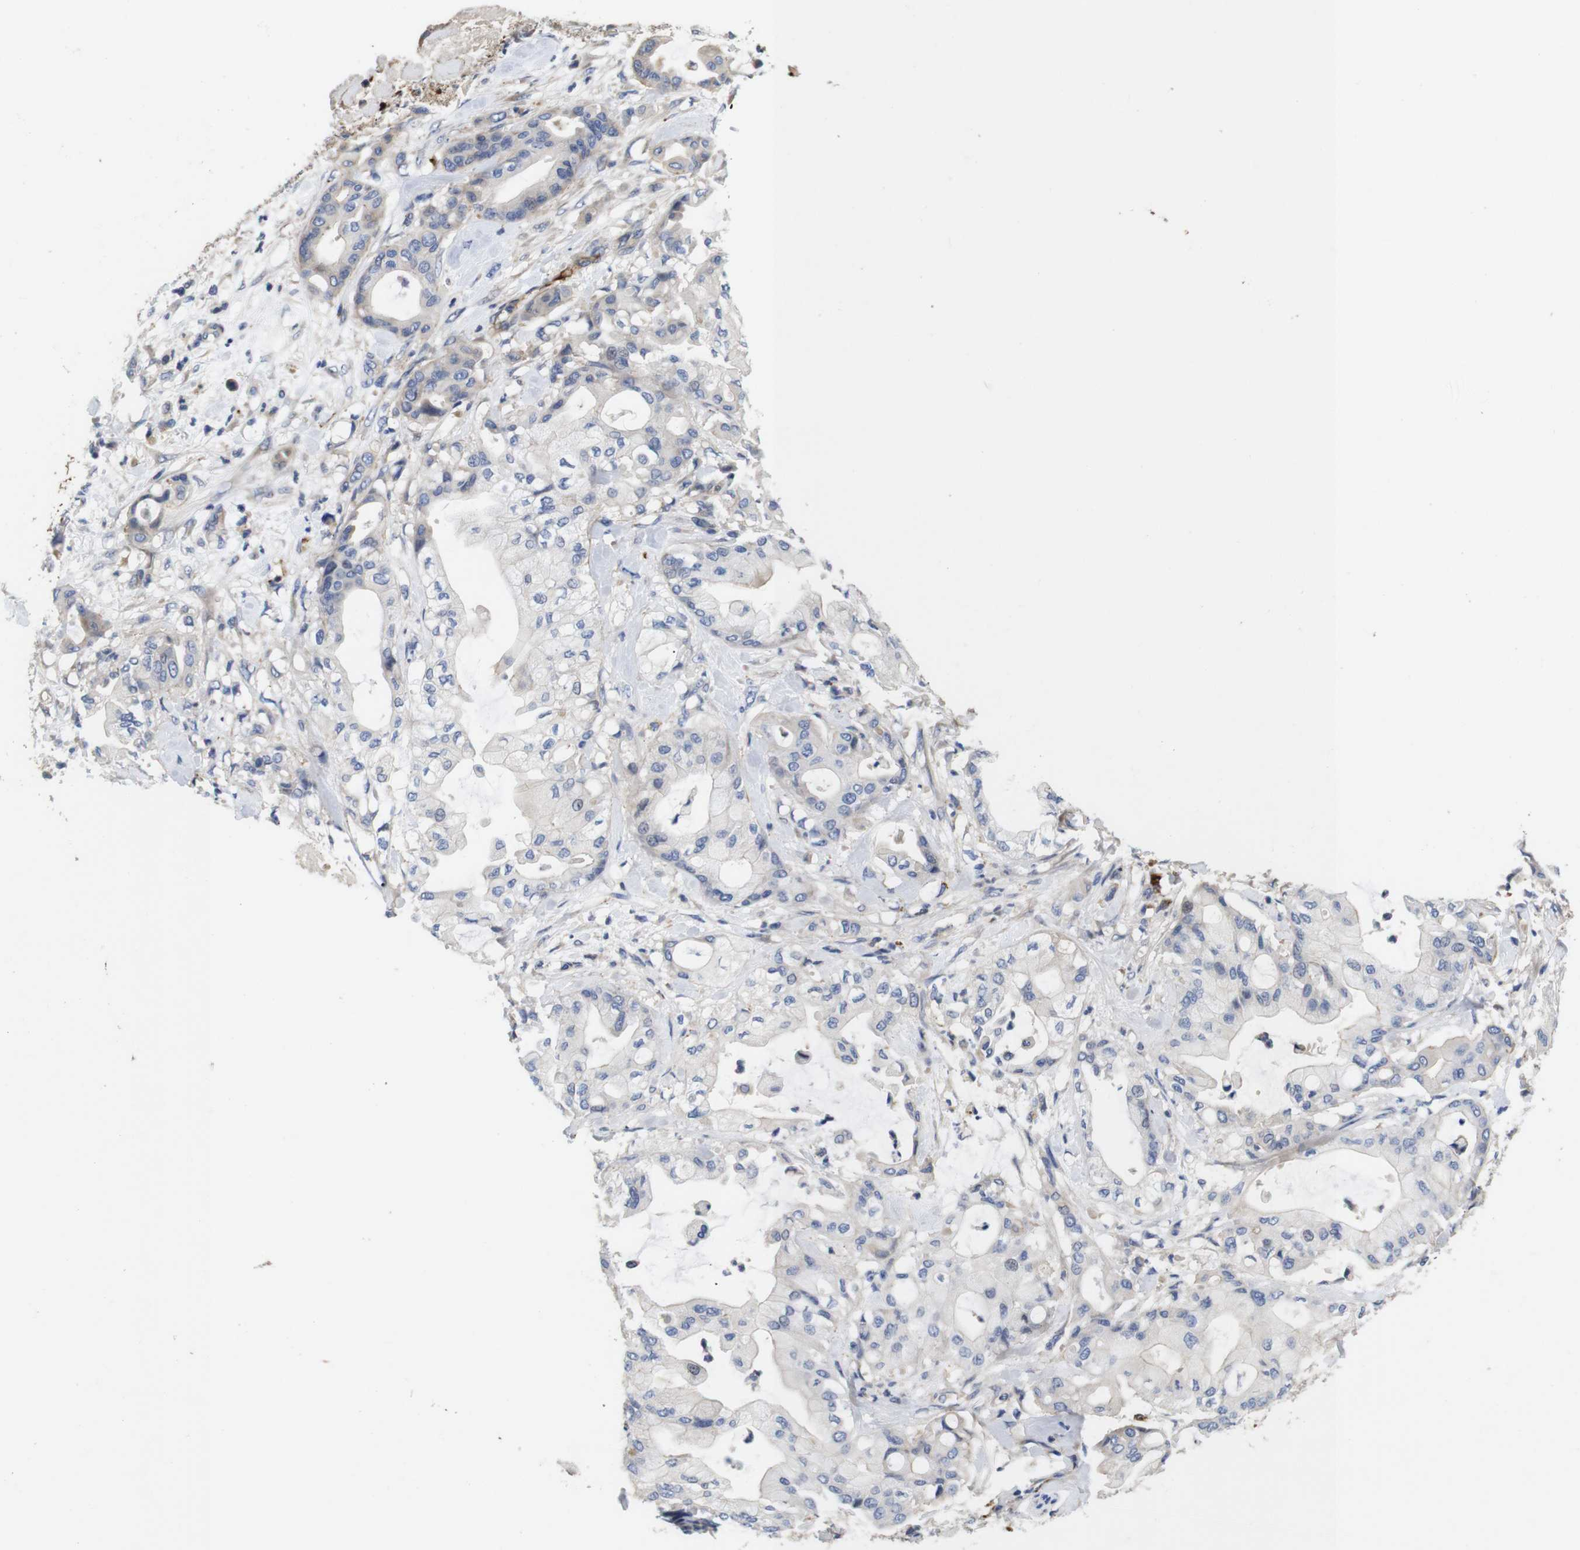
{"staining": {"intensity": "weak", "quantity": "<25%", "location": "cytoplasmic/membranous"}, "tissue": "pancreatic cancer", "cell_type": "Tumor cells", "image_type": "cancer", "snomed": [{"axis": "morphology", "description": "Adenocarcinoma, NOS"}, {"axis": "morphology", "description": "Adenocarcinoma, metastatic, NOS"}, {"axis": "topography", "description": "Lymph node"}, {"axis": "topography", "description": "Pancreas"}, {"axis": "topography", "description": "Duodenum"}], "caption": "The photomicrograph demonstrates no staining of tumor cells in pancreatic cancer (adenocarcinoma).", "gene": "SPRY3", "patient": {"sex": "female", "age": 64}}